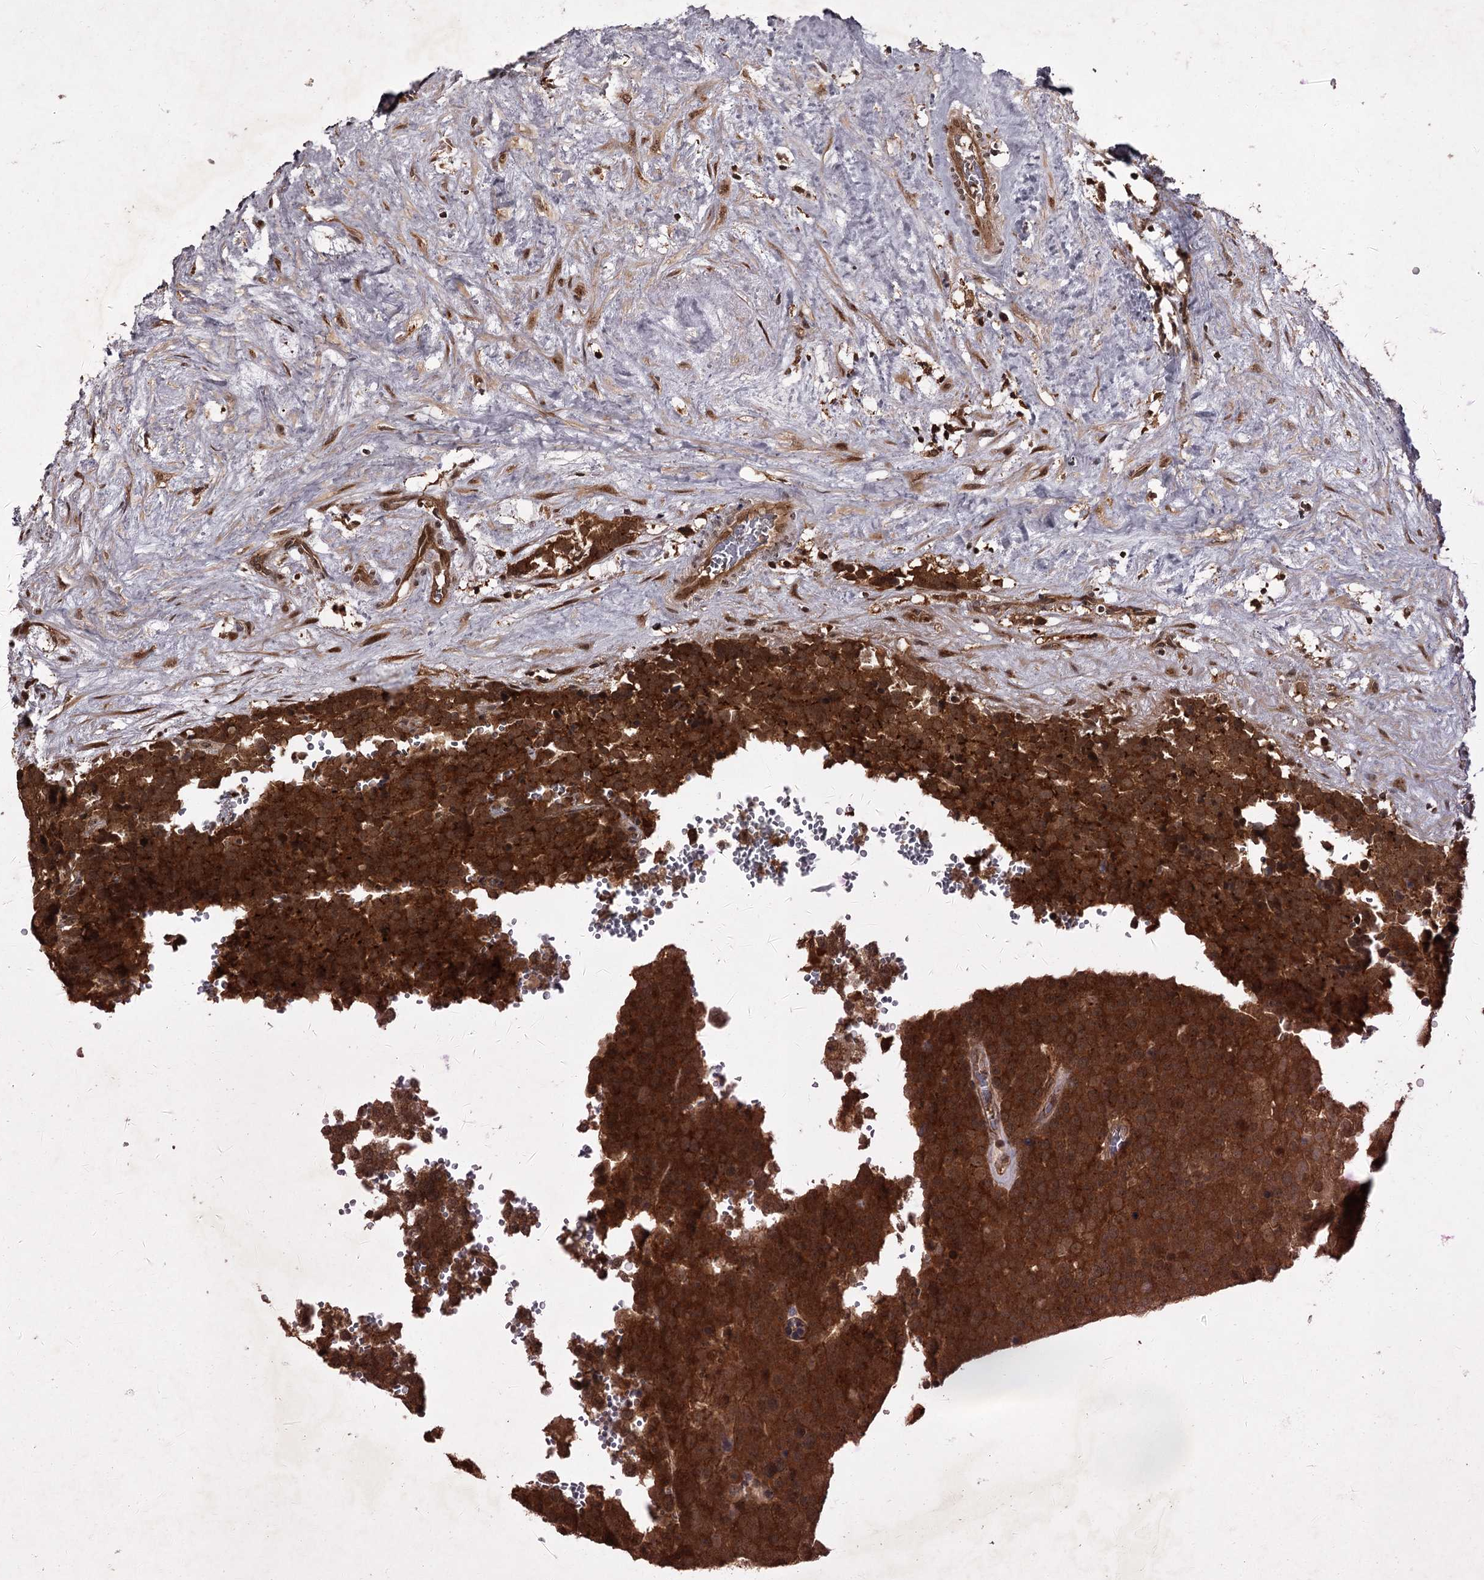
{"staining": {"intensity": "strong", "quantity": ">75%", "location": "cytoplasmic/membranous,nuclear"}, "tissue": "testis cancer", "cell_type": "Tumor cells", "image_type": "cancer", "snomed": [{"axis": "morphology", "description": "Seminoma, NOS"}, {"axis": "topography", "description": "Testis"}], "caption": "Protein positivity by immunohistochemistry reveals strong cytoplasmic/membranous and nuclear positivity in approximately >75% of tumor cells in testis cancer (seminoma).", "gene": "TBC1D23", "patient": {"sex": "male", "age": 71}}